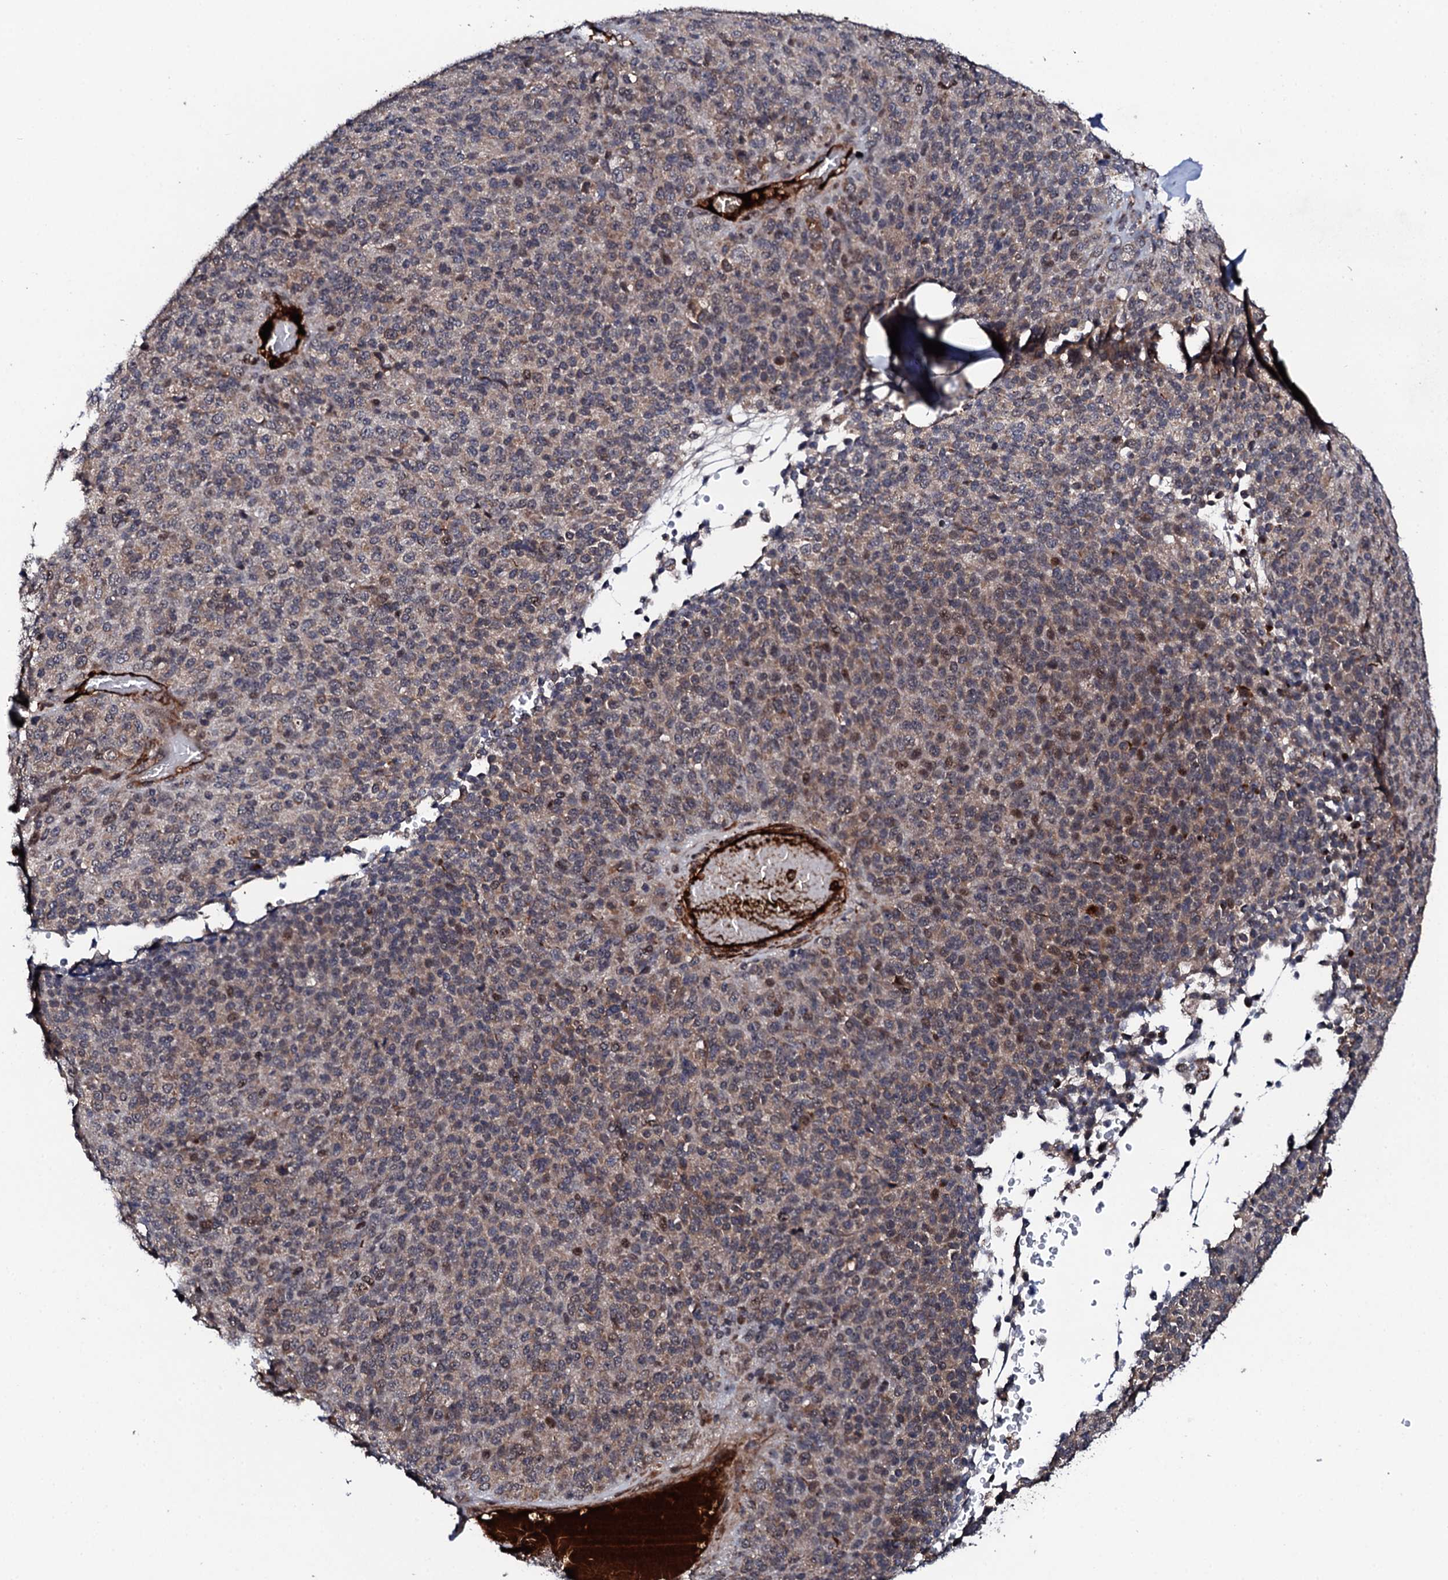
{"staining": {"intensity": "weak", "quantity": "25%-75%", "location": "cytoplasmic/membranous,nuclear"}, "tissue": "melanoma", "cell_type": "Tumor cells", "image_type": "cancer", "snomed": [{"axis": "morphology", "description": "Malignant melanoma, Metastatic site"}, {"axis": "topography", "description": "Brain"}], "caption": "Immunohistochemical staining of melanoma reveals low levels of weak cytoplasmic/membranous and nuclear expression in about 25%-75% of tumor cells.", "gene": "FAM111A", "patient": {"sex": "female", "age": 56}}